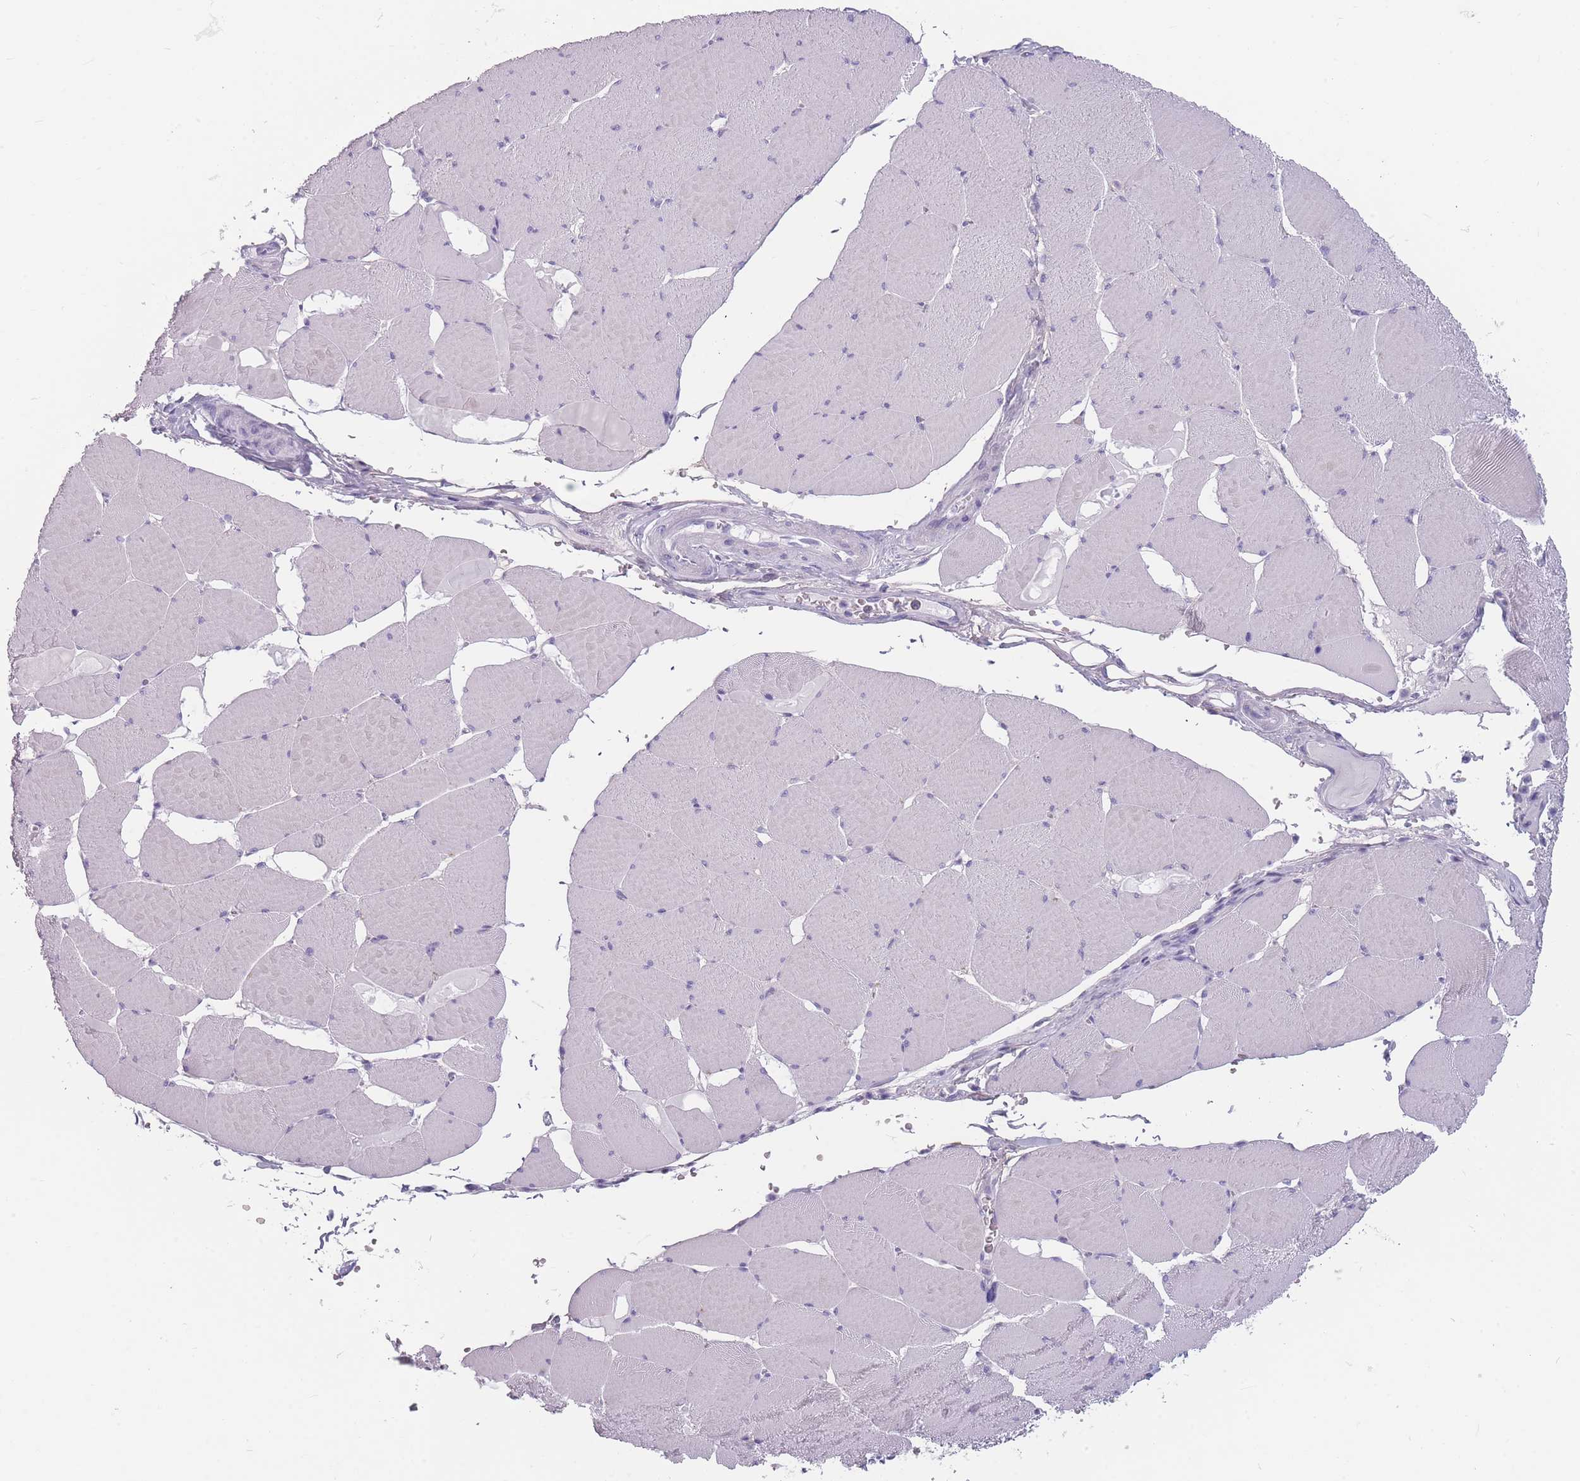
{"staining": {"intensity": "negative", "quantity": "none", "location": "none"}, "tissue": "skeletal muscle", "cell_type": "Myocytes", "image_type": "normal", "snomed": [{"axis": "morphology", "description": "Normal tissue, NOS"}, {"axis": "topography", "description": "Skeletal muscle"}, {"axis": "topography", "description": "Head-Neck"}], "caption": "Histopathology image shows no protein expression in myocytes of unremarkable skeletal muscle. (Brightfield microscopy of DAB (3,3'-diaminobenzidine) IHC at high magnification).", "gene": "CCNO", "patient": {"sex": "male", "age": 66}}